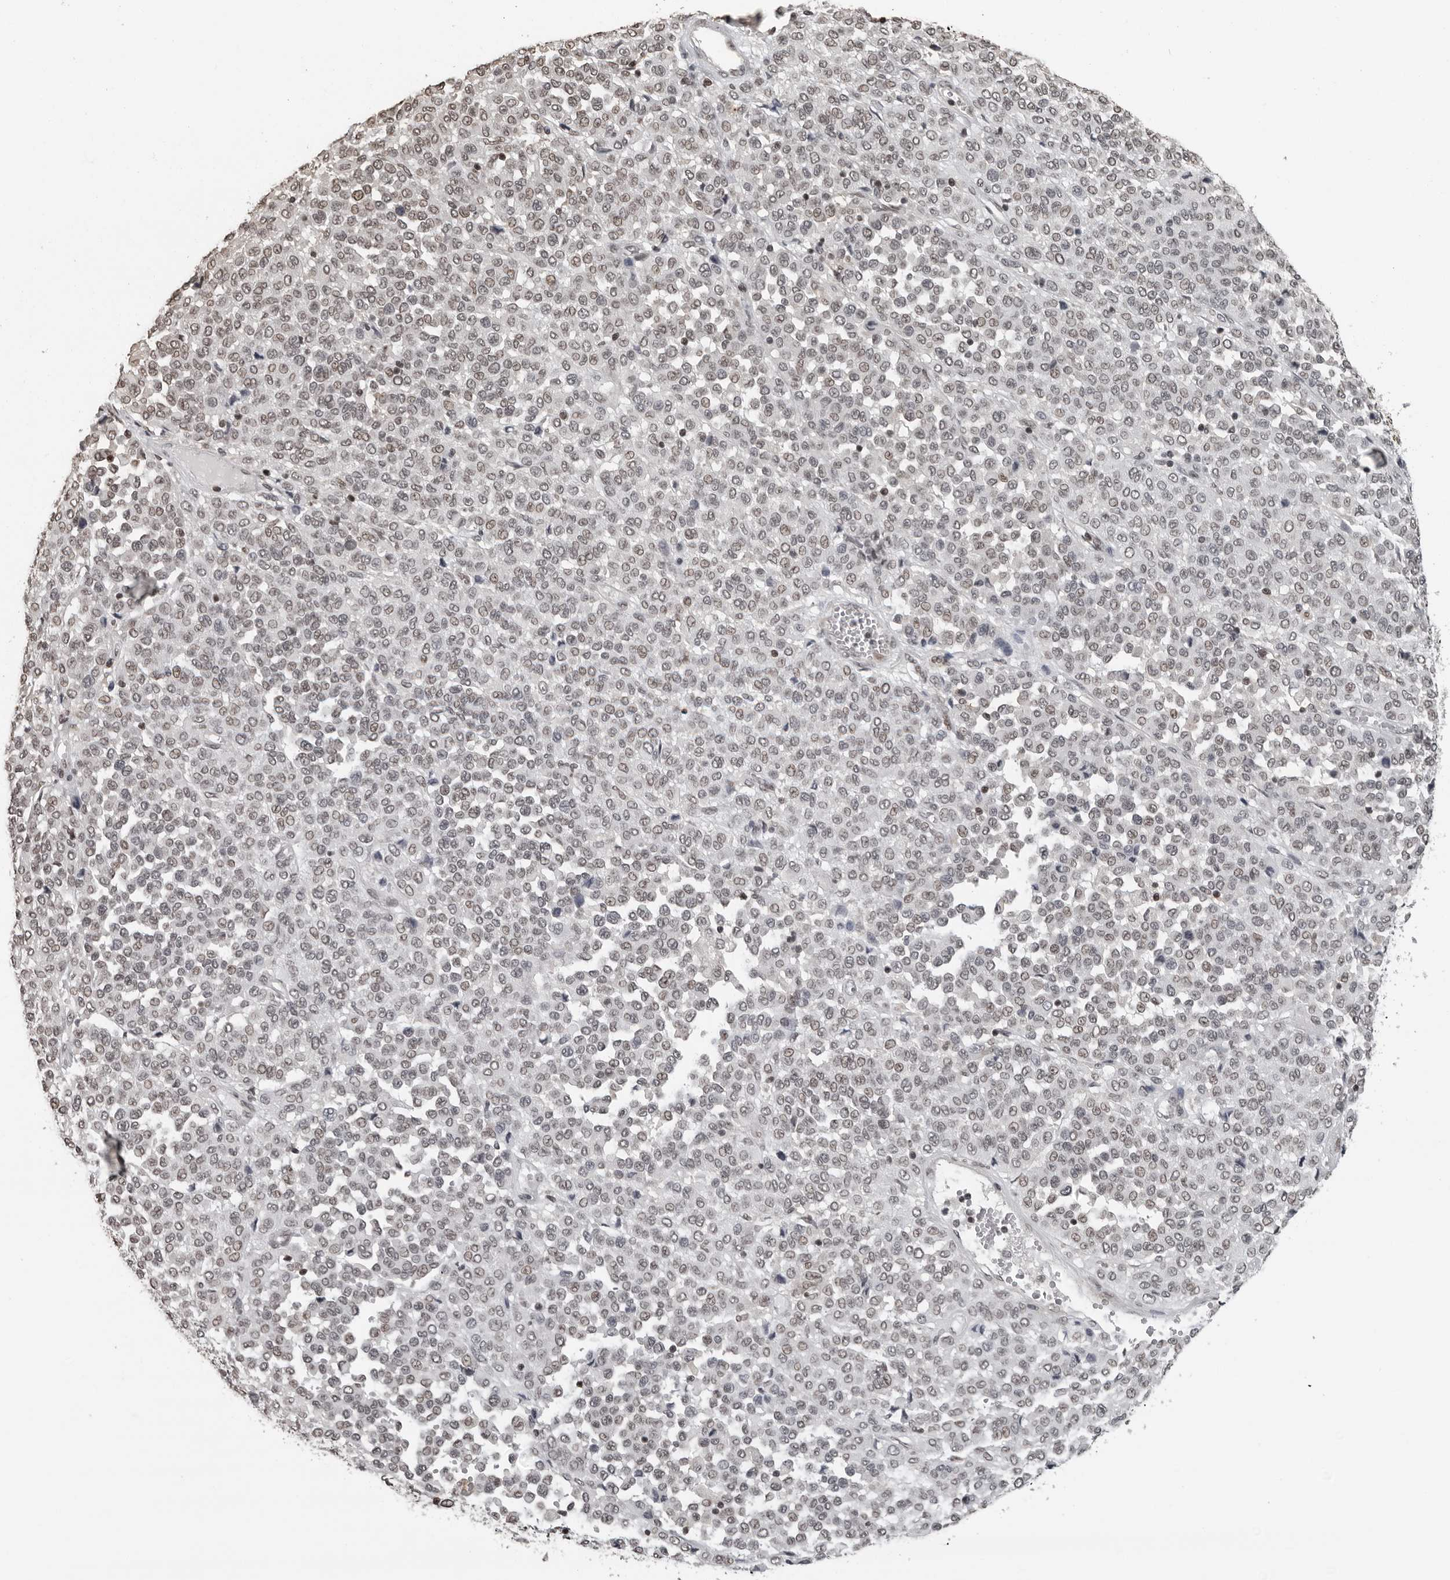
{"staining": {"intensity": "weak", "quantity": "25%-75%", "location": "nuclear"}, "tissue": "melanoma", "cell_type": "Tumor cells", "image_type": "cancer", "snomed": [{"axis": "morphology", "description": "Malignant melanoma, Metastatic site"}, {"axis": "topography", "description": "Pancreas"}], "caption": "An immunohistochemistry (IHC) micrograph of neoplastic tissue is shown. Protein staining in brown labels weak nuclear positivity in malignant melanoma (metastatic site) within tumor cells.", "gene": "ORC1", "patient": {"sex": "female", "age": 30}}